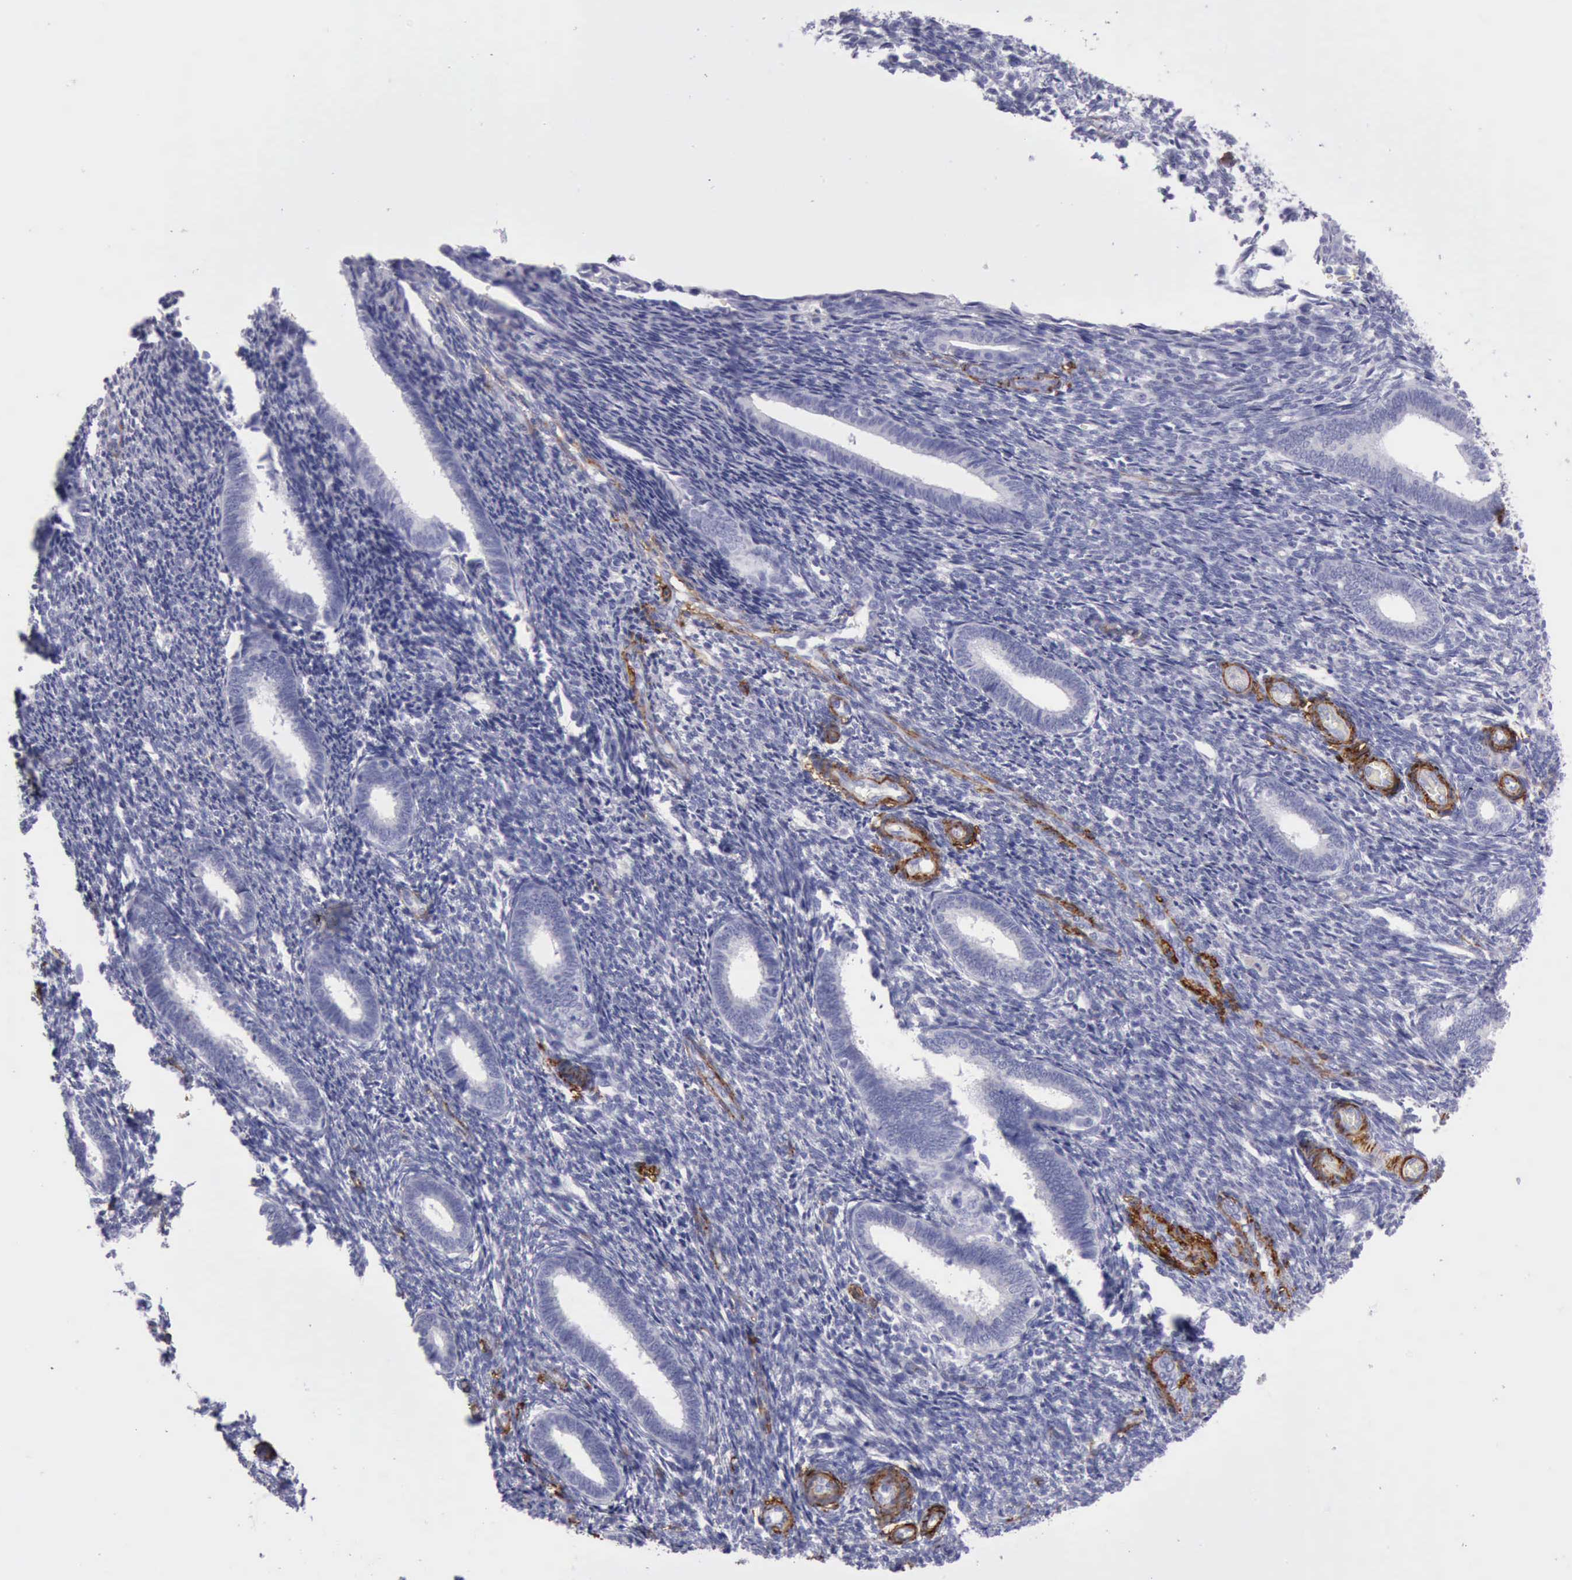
{"staining": {"intensity": "negative", "quantity": "none", "location": "none"}, "tissue": "endometrium", "cell_type": "Cells in endometrial stroma", "image_type": "normal", "snomed": [{"axis": "morphology", "description": "Normal tissue, NOS"}, {"axis": "topography", "description": "Endometrium"}], "caption": "Cells in endometrial stroma show no significant expression in normal endometrium. Brightfield microscopy of IHC stained with DAB (brown) and hematoxylin (blue), captured at high magnification.", "gene": "AOC3", "patient": {"sex": "female", "age": 27}}